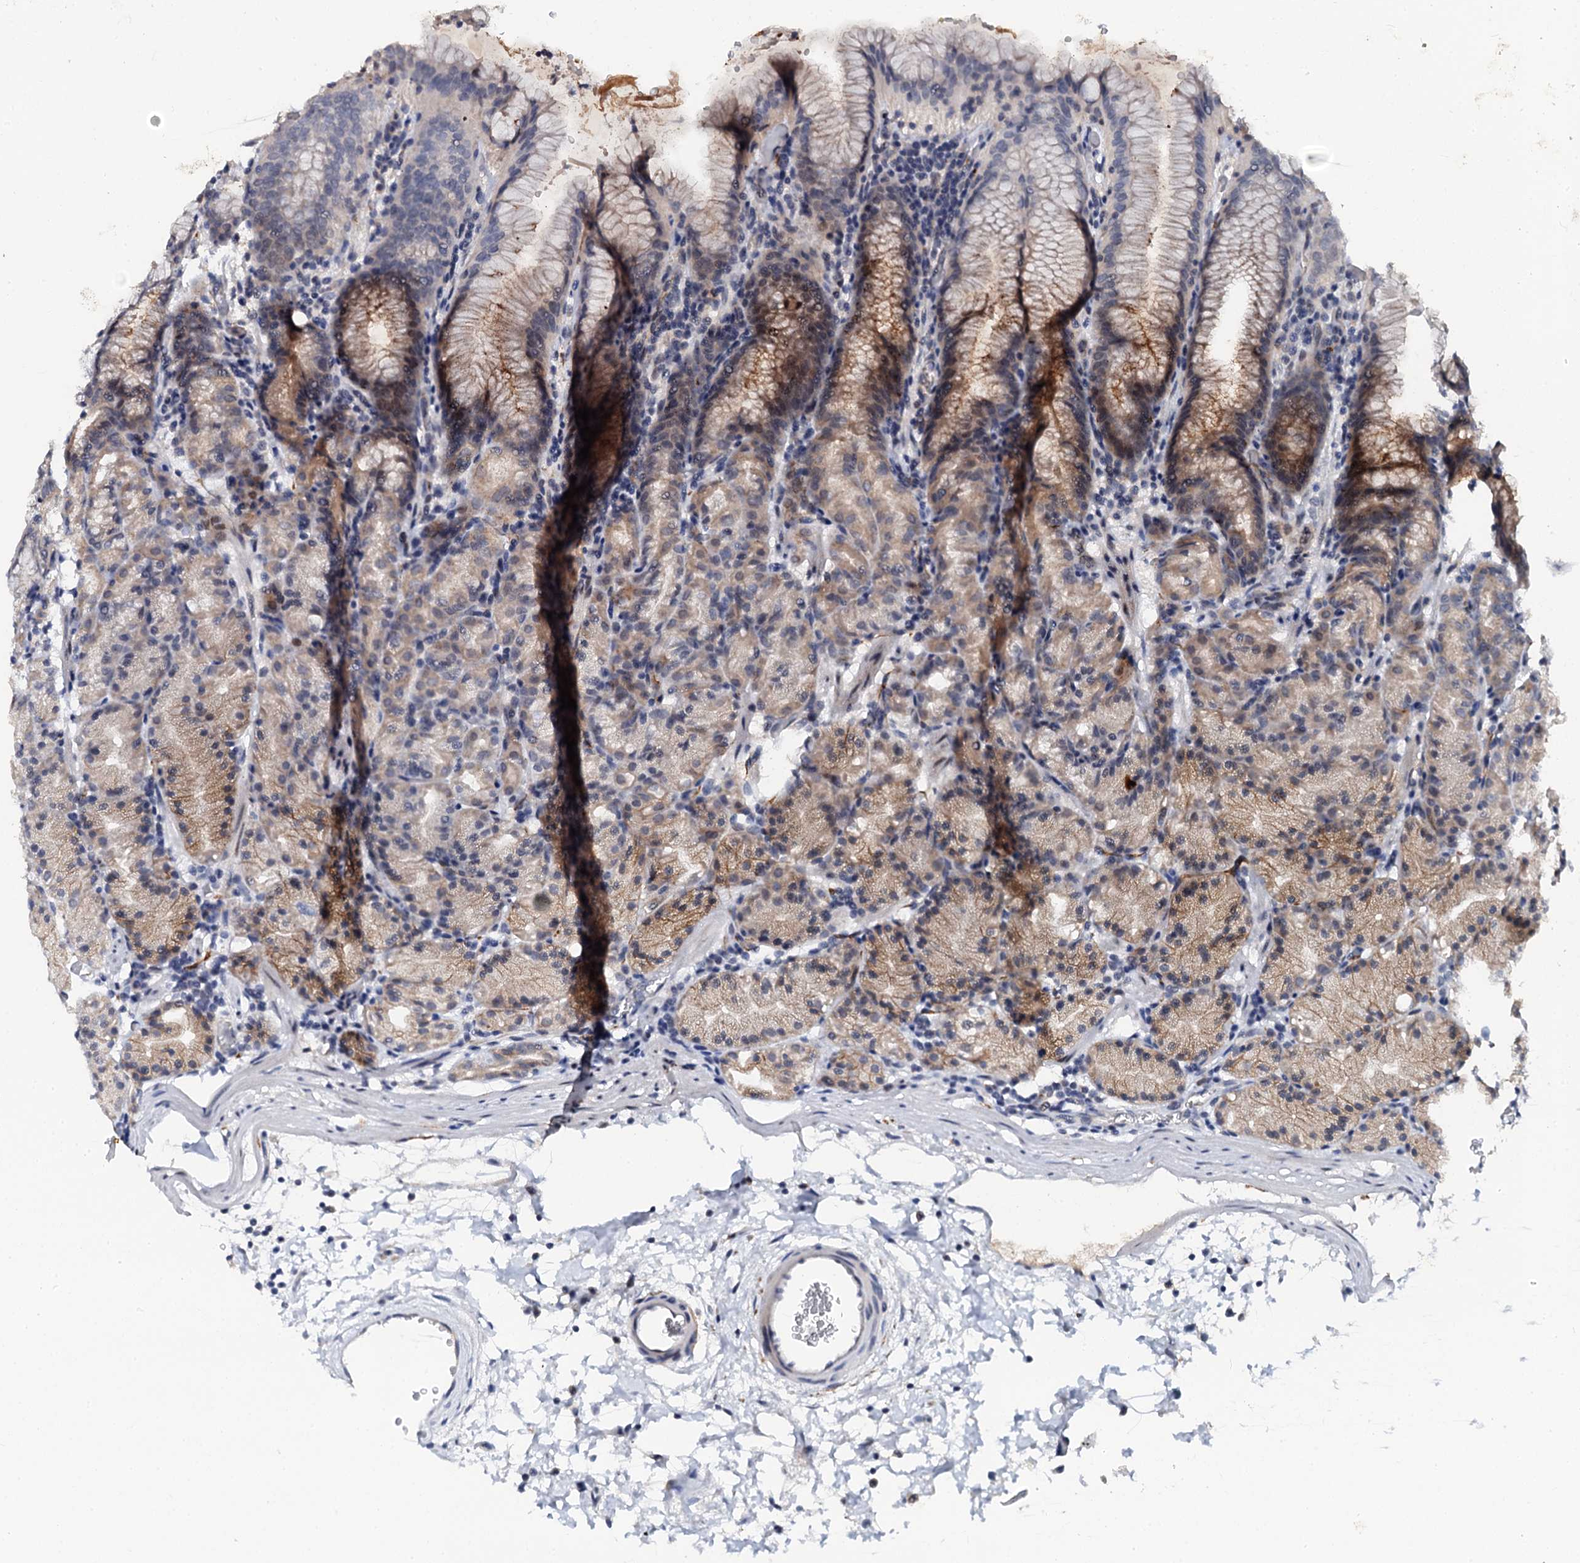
{"staining": {"intensity": "moderate", "quantity": "<25%", "location": "cytoplasmic/membranous"}, "tissue": "stomach", "cell_type": "Glandular cells", "image_type": "normal", "snomed": [{"axis": "morphology", "description": "Normal tissue, NOS"}, {"axis": "topography", "description": "Stomach, upper"}], "caption": "Brown immunohistochemical staining in unremarkable human stomach exhibits moderate cytoplasmic/membranous expression in approximately <25% of glandular cells.", "gene": "NALF1", "patient": {"sex": "male", "age": 48}}